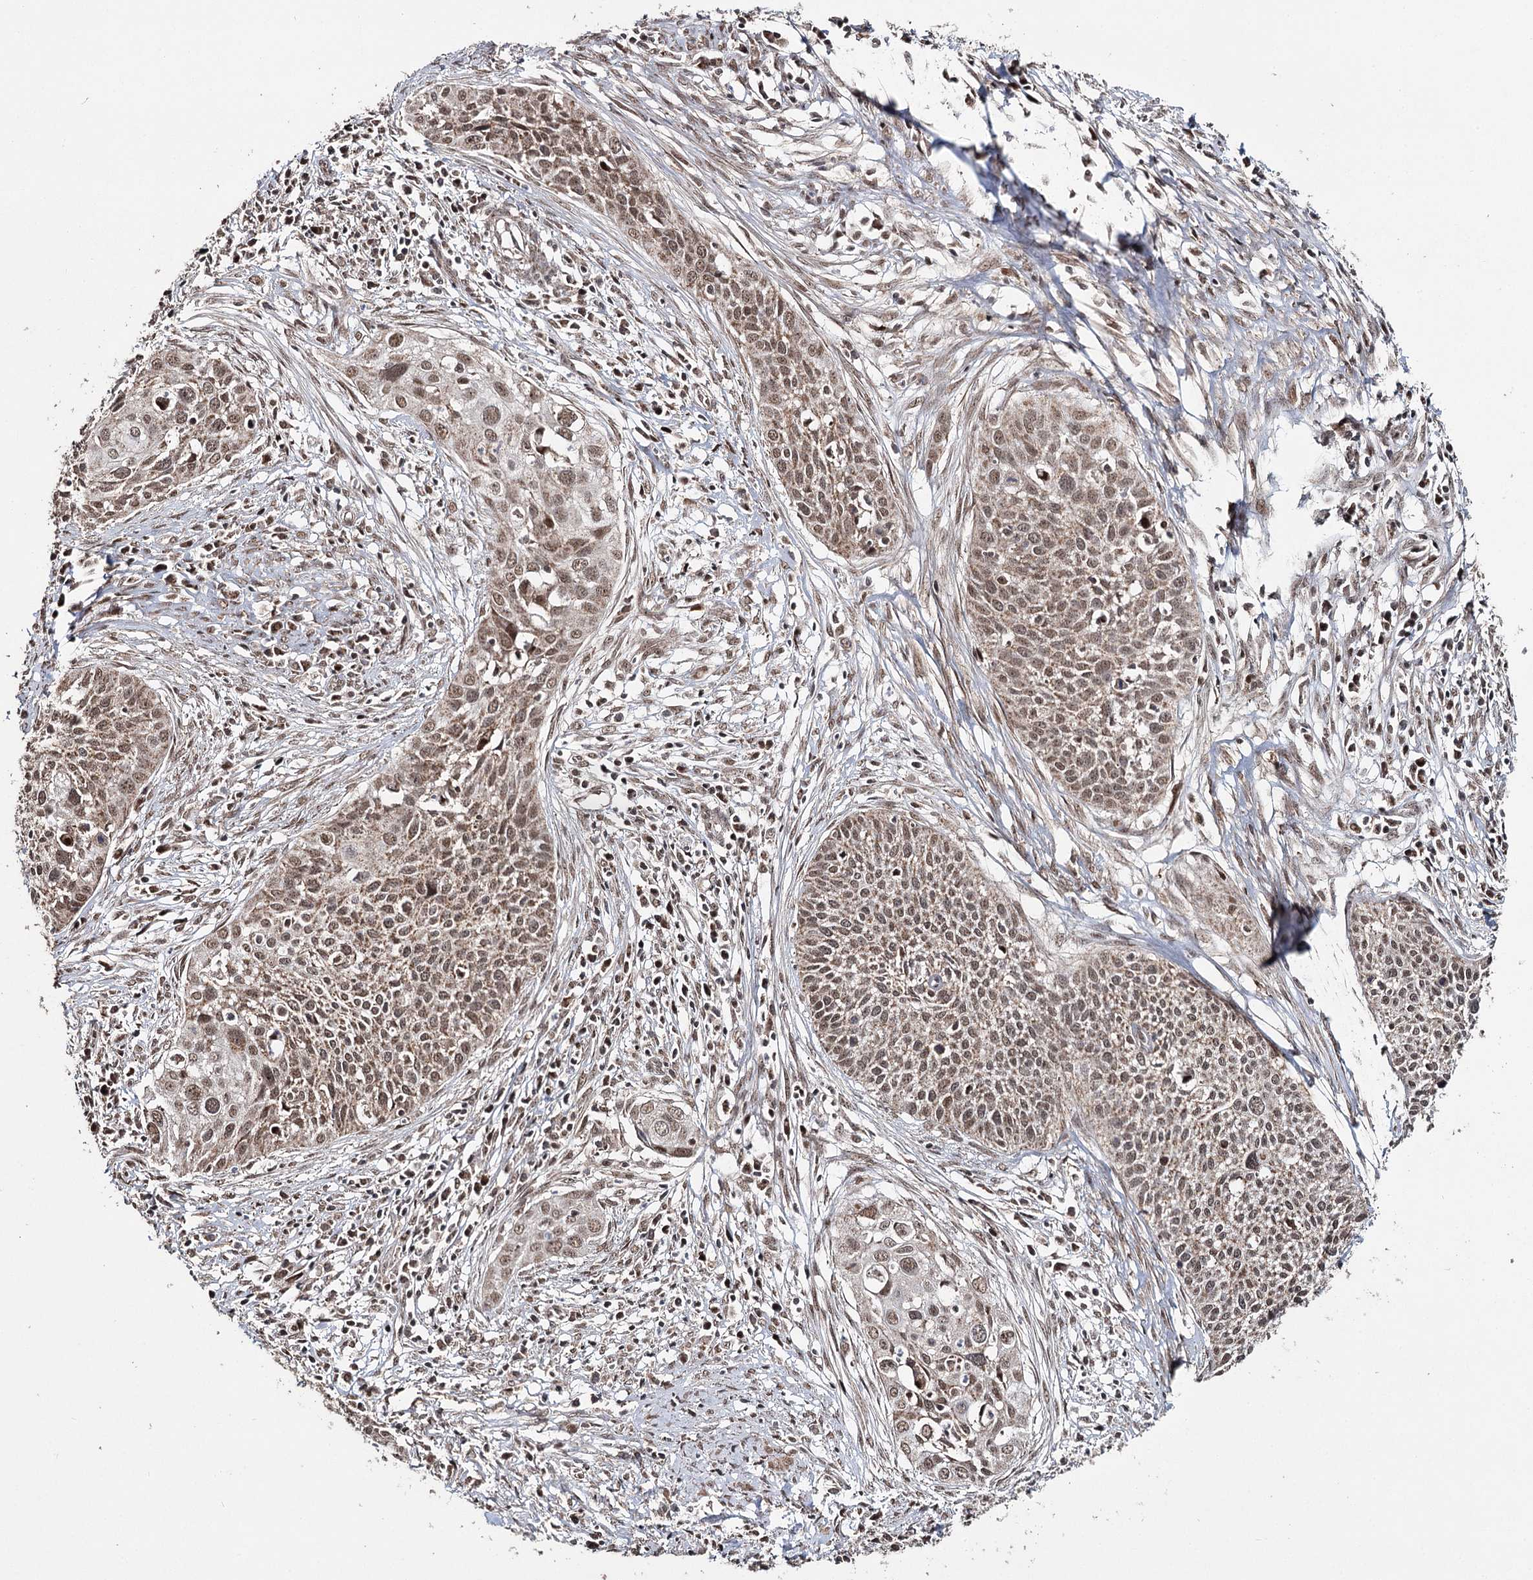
{"staining": {"intensity": "moderate", "quantity": ">75%", "location": "cytoplasmic/membranous,nuclear"}, "tissue": "cervical cancer", "cell_type": "Tumor cells", "image_type": "cancer", "snomed": [{"axis": "morphology", "description": "Squamous cell carcinoma, NOS"}, {"axis": "topography", "description": "Cervix"}], "caption": "Protein expression analysis of cervical cancer (squamous cell carcinoma) demonstrates moderate cytoplasmic/membranous and nuclear staining in about >75% of tumor cells. (brown staining indicates protein expression, while blue staining denotes nuclei).", "gene": "PDHX", "patient": {"sex": "female", "age": 34}}